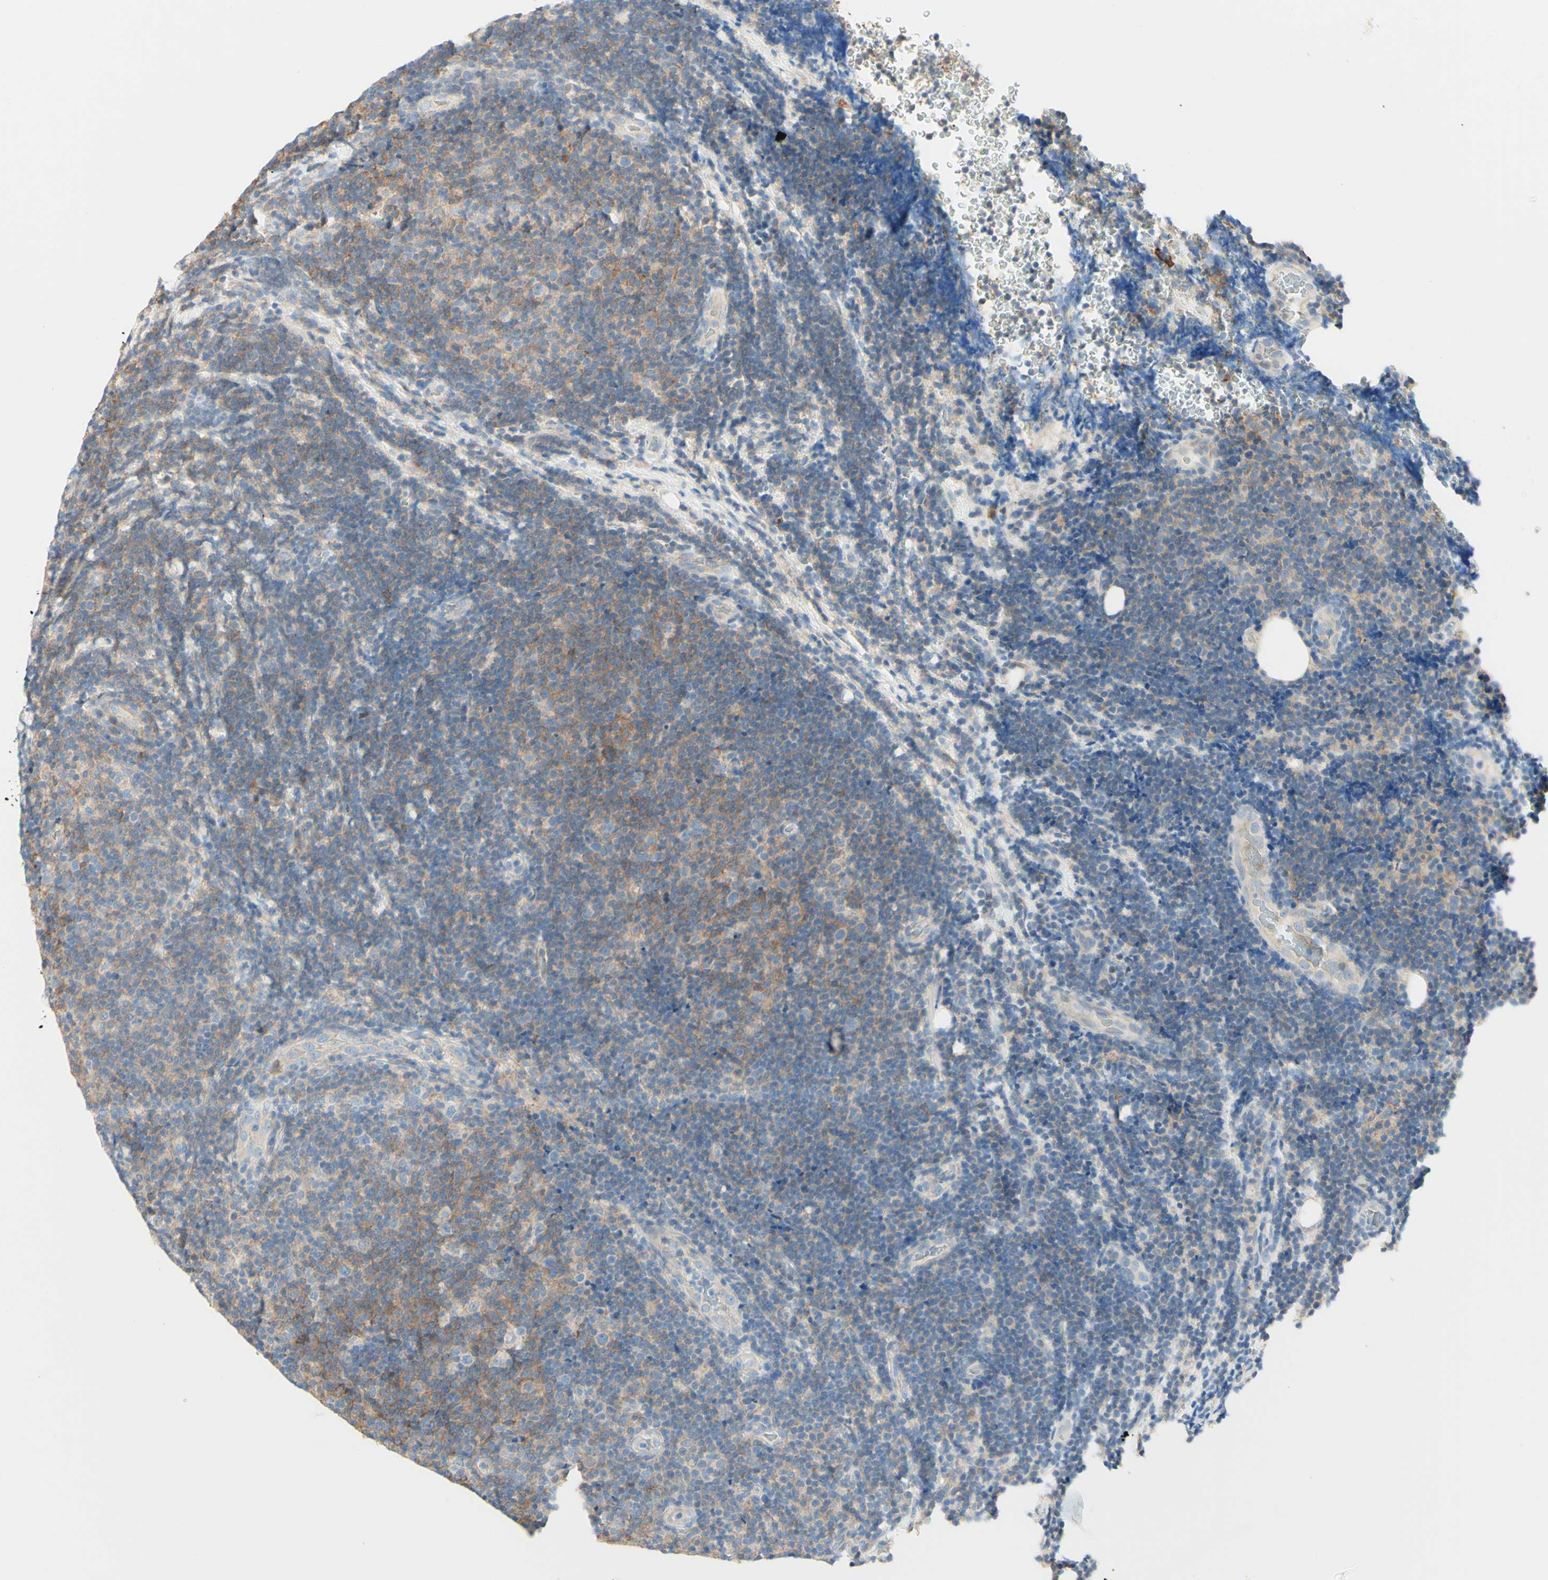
{"staining": {"intensity": "moderate", "quantity": "<25%", "location": "cytoplasmic/membranous"}, "tissue": "lymphoma", "cell_type": "Tumor cells", "image_type": "cancer", "snomed": [{"axis": "morphology", "description": "Malignant lymphoma, non-Hodgkin's type, Low grade"}, {"axis": "topography", "description": "Lymph node"}], "caption": "Immunohistochemical staining of human lymphoma exhibits low levels of moderate cytoplasmic/membranous protein positivity in about <25% of tumor cells.", "gene": "MTM1", "patient": {"sex": "male", "age": 83}}